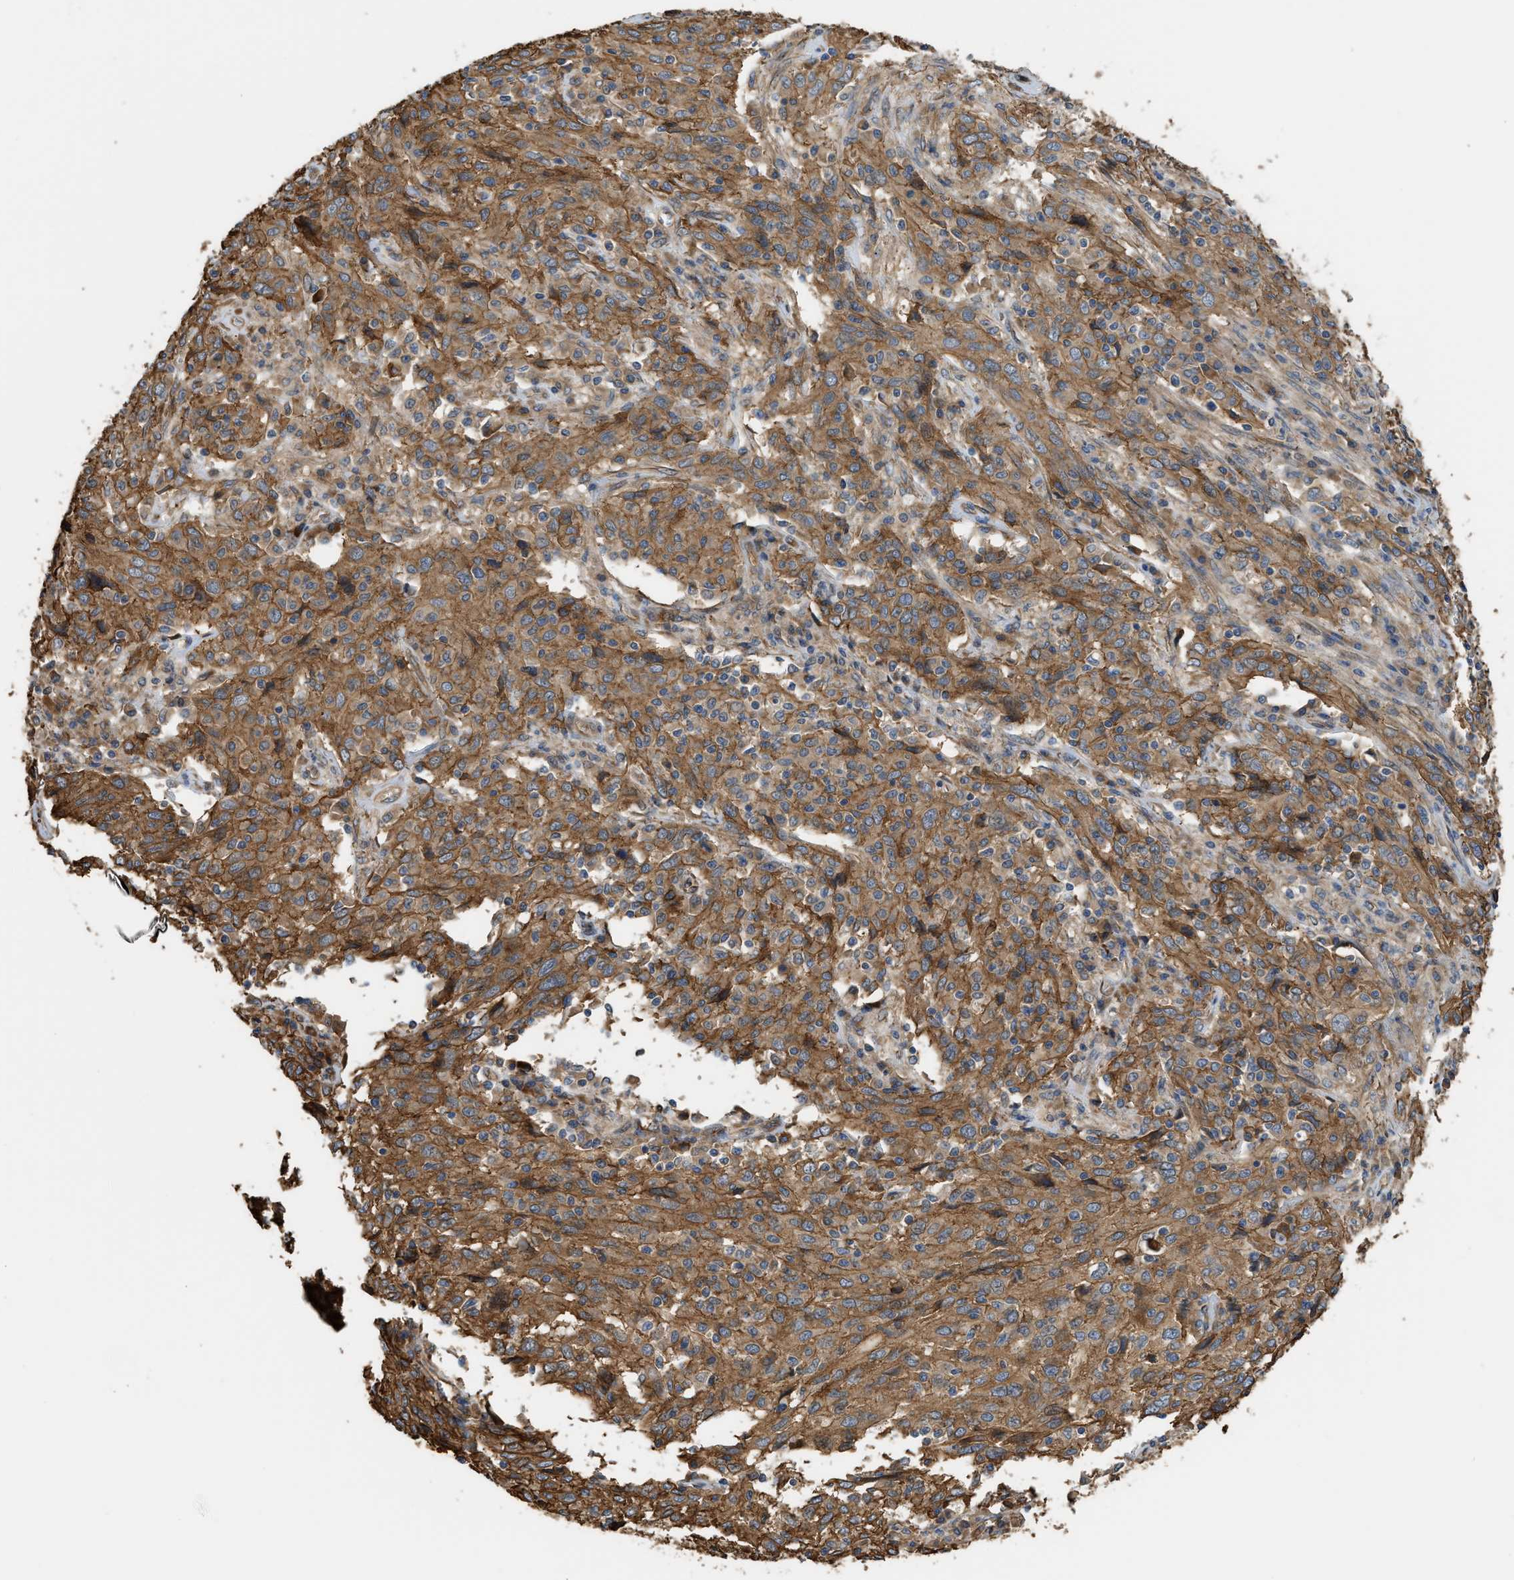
{"staining": {"intensity": "moderate", "quantity": ">75%", "location": "cytoplasmic/membranous"}, "tissue": "cervical cancer", "cell_type": "Tumor cells", "image_type": "cancer", "snomed": [{"axis": "morphology", "description": "Squamous cell carcinoma, NOS"}, {"axis": "topography", "description": "Cervix"}], "caption": "The histopathology image shows staining of cervical cancer (squamous cell carcinoma), revealing moderate cytoplasmic/membranous protein staining (brown color) within tumor cells.", "gene": "DDHD2", "patient": {"sex": "female", "age": 46}}